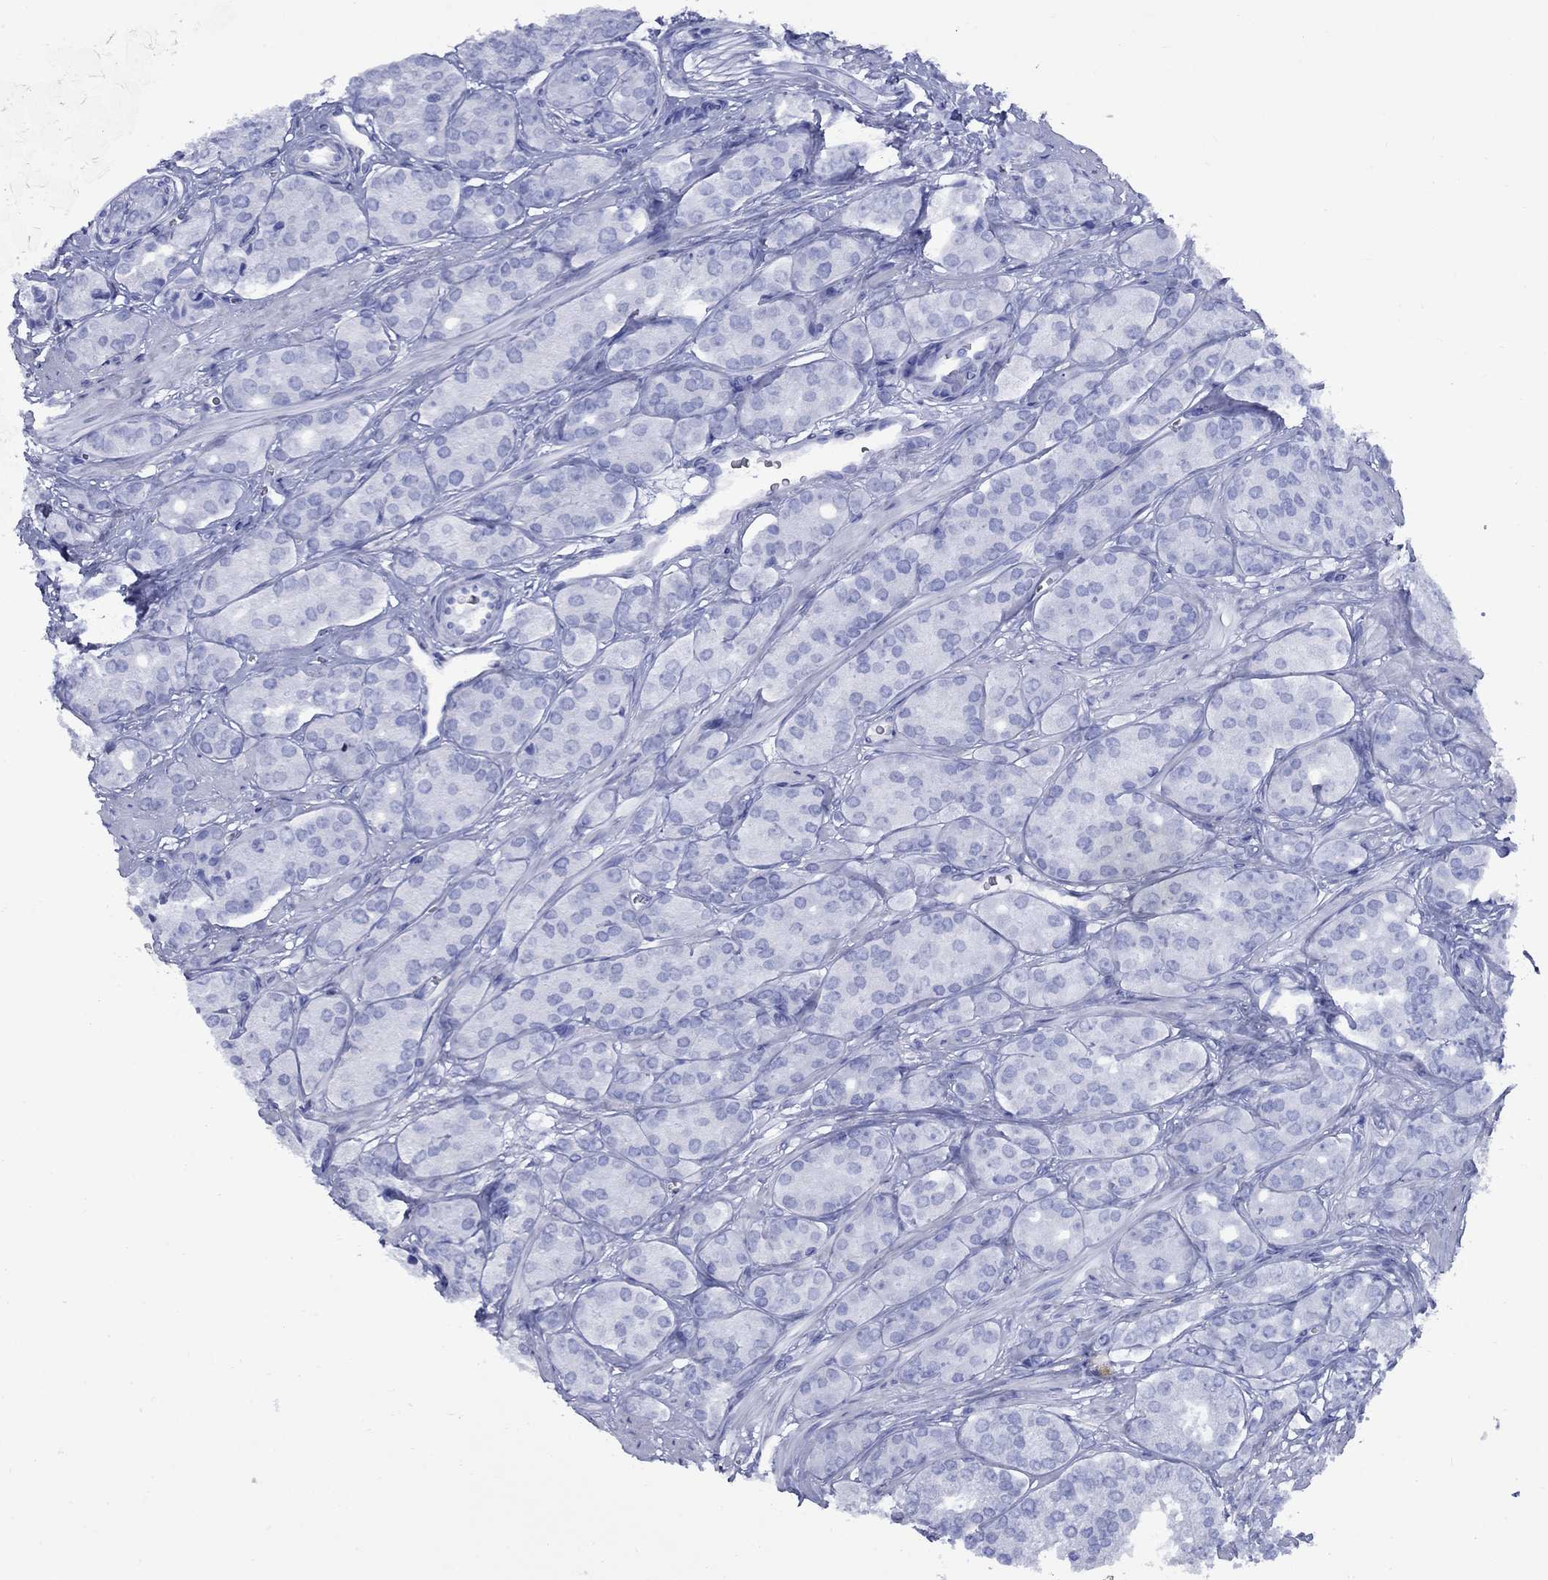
{"staining": {"intensity": "negative", "quantity": "none", "location": "none"}, "tissue": "prostate cancer", "cell_type": "Tumor cells", "image_type": "cancer", "snomed": [{"axis": "morphology", "description": "Adenocarcinoma, NOS"}, {"axis": "topography", "description": "Prostate"}], "caption": "Immunohistochemical staining of human prostate adenocarcinoma reveals no significant staining in tumor cells. Nuclei are stained in blue.", "gene": "SMCP", "patient": {"sex": "male", "age": 67}}